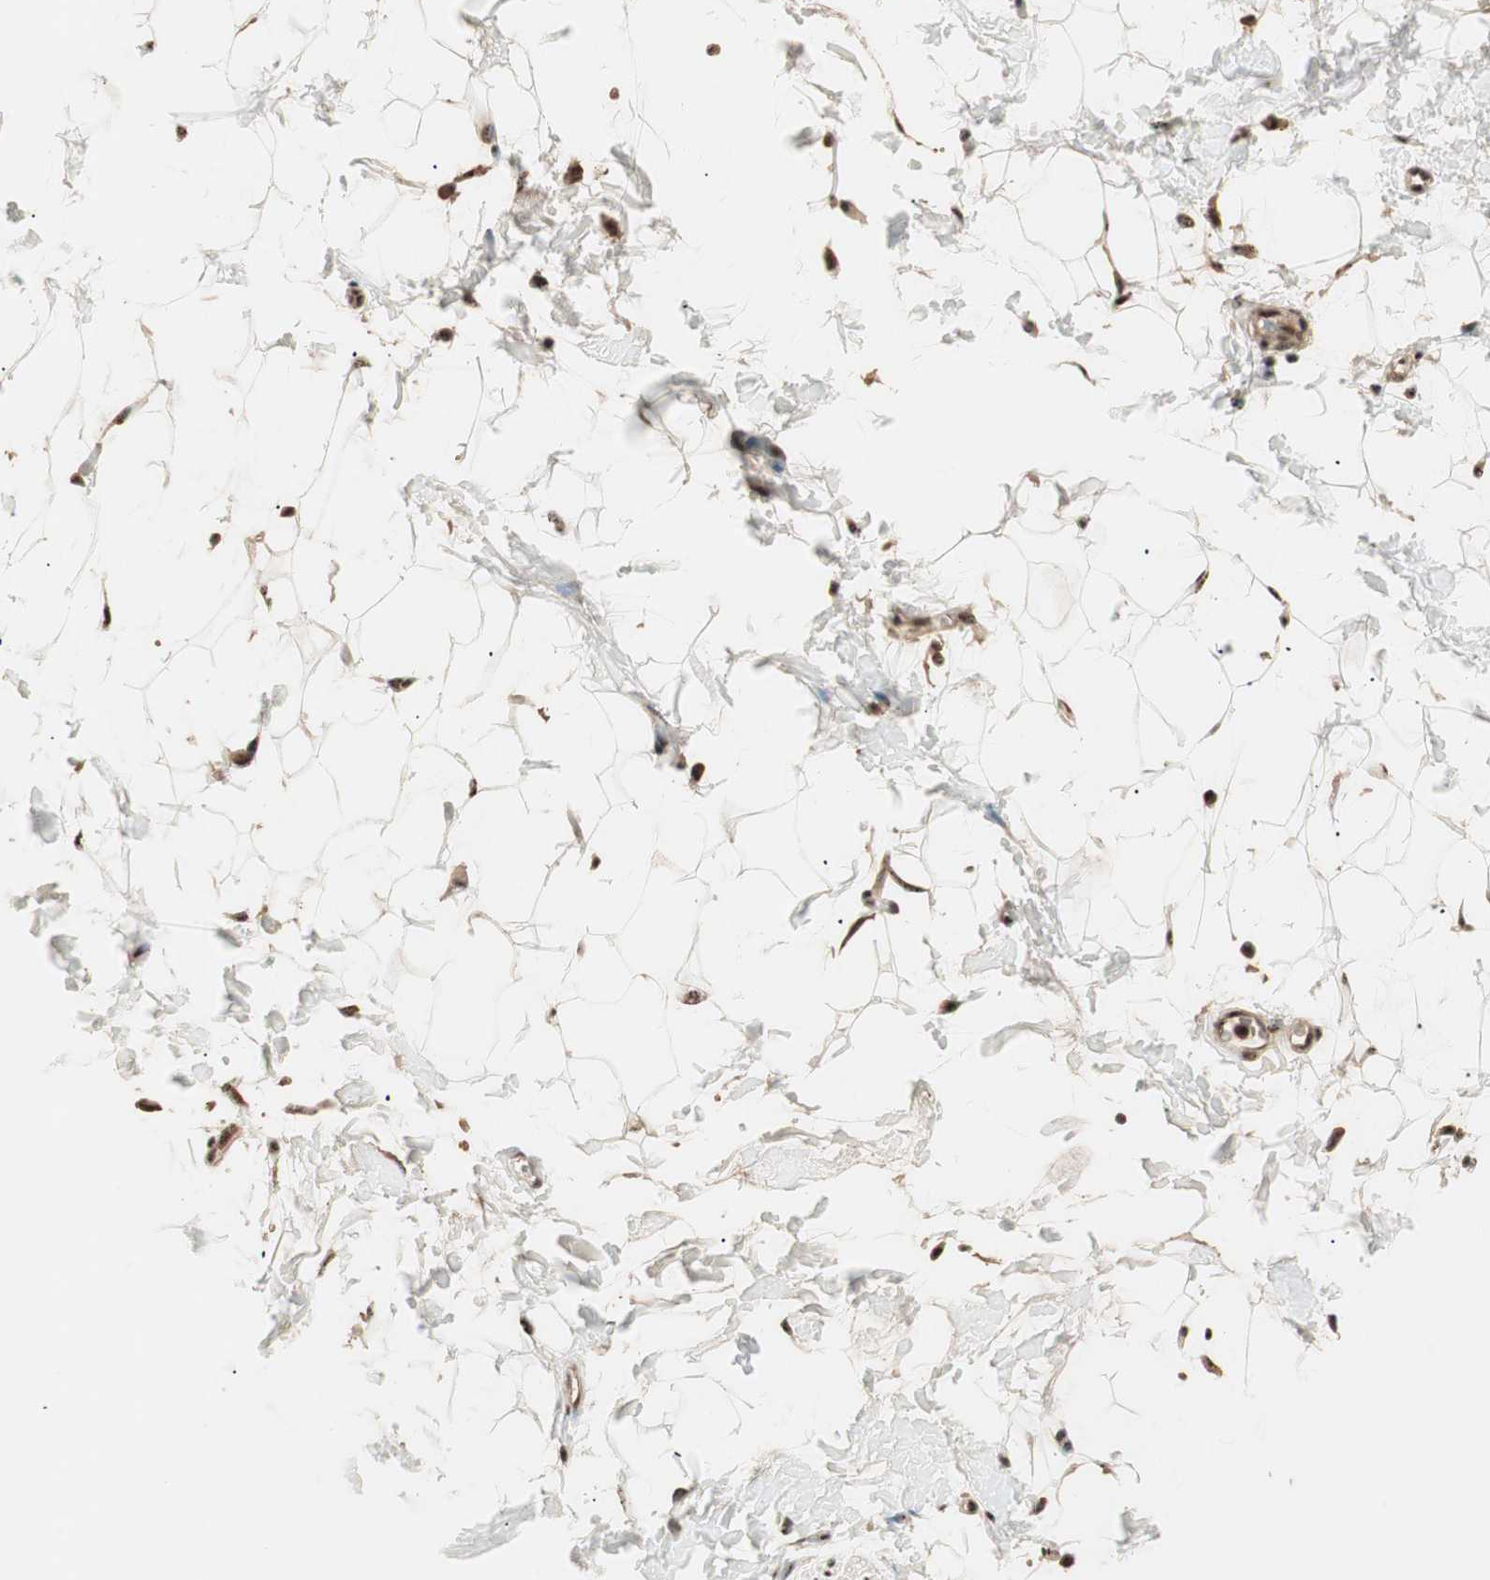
{"staining": {"intensity": "strong", "quantity": ">75%", "location": "cytoplasmic/membranous,nuclear"}, "tissue": "adipose tissue", "cell_type": "Adipocytes", "image_type": "normal", "snomed": [{"axis": "morphology", "description": "Normal tissue, NOS"}, {"axis": "topography", "description": "Soft tissue"}], "caption": "High-power microscopy captured an immunohistochemistry (IHC) histopathology image of normal adipose tissue, revealing strong cytoplasmic/membranous,nuclear positivity in about >75% of adipocytes.", "gene": "NR5A2", "patient": {"sex": "male", "age": 72}}